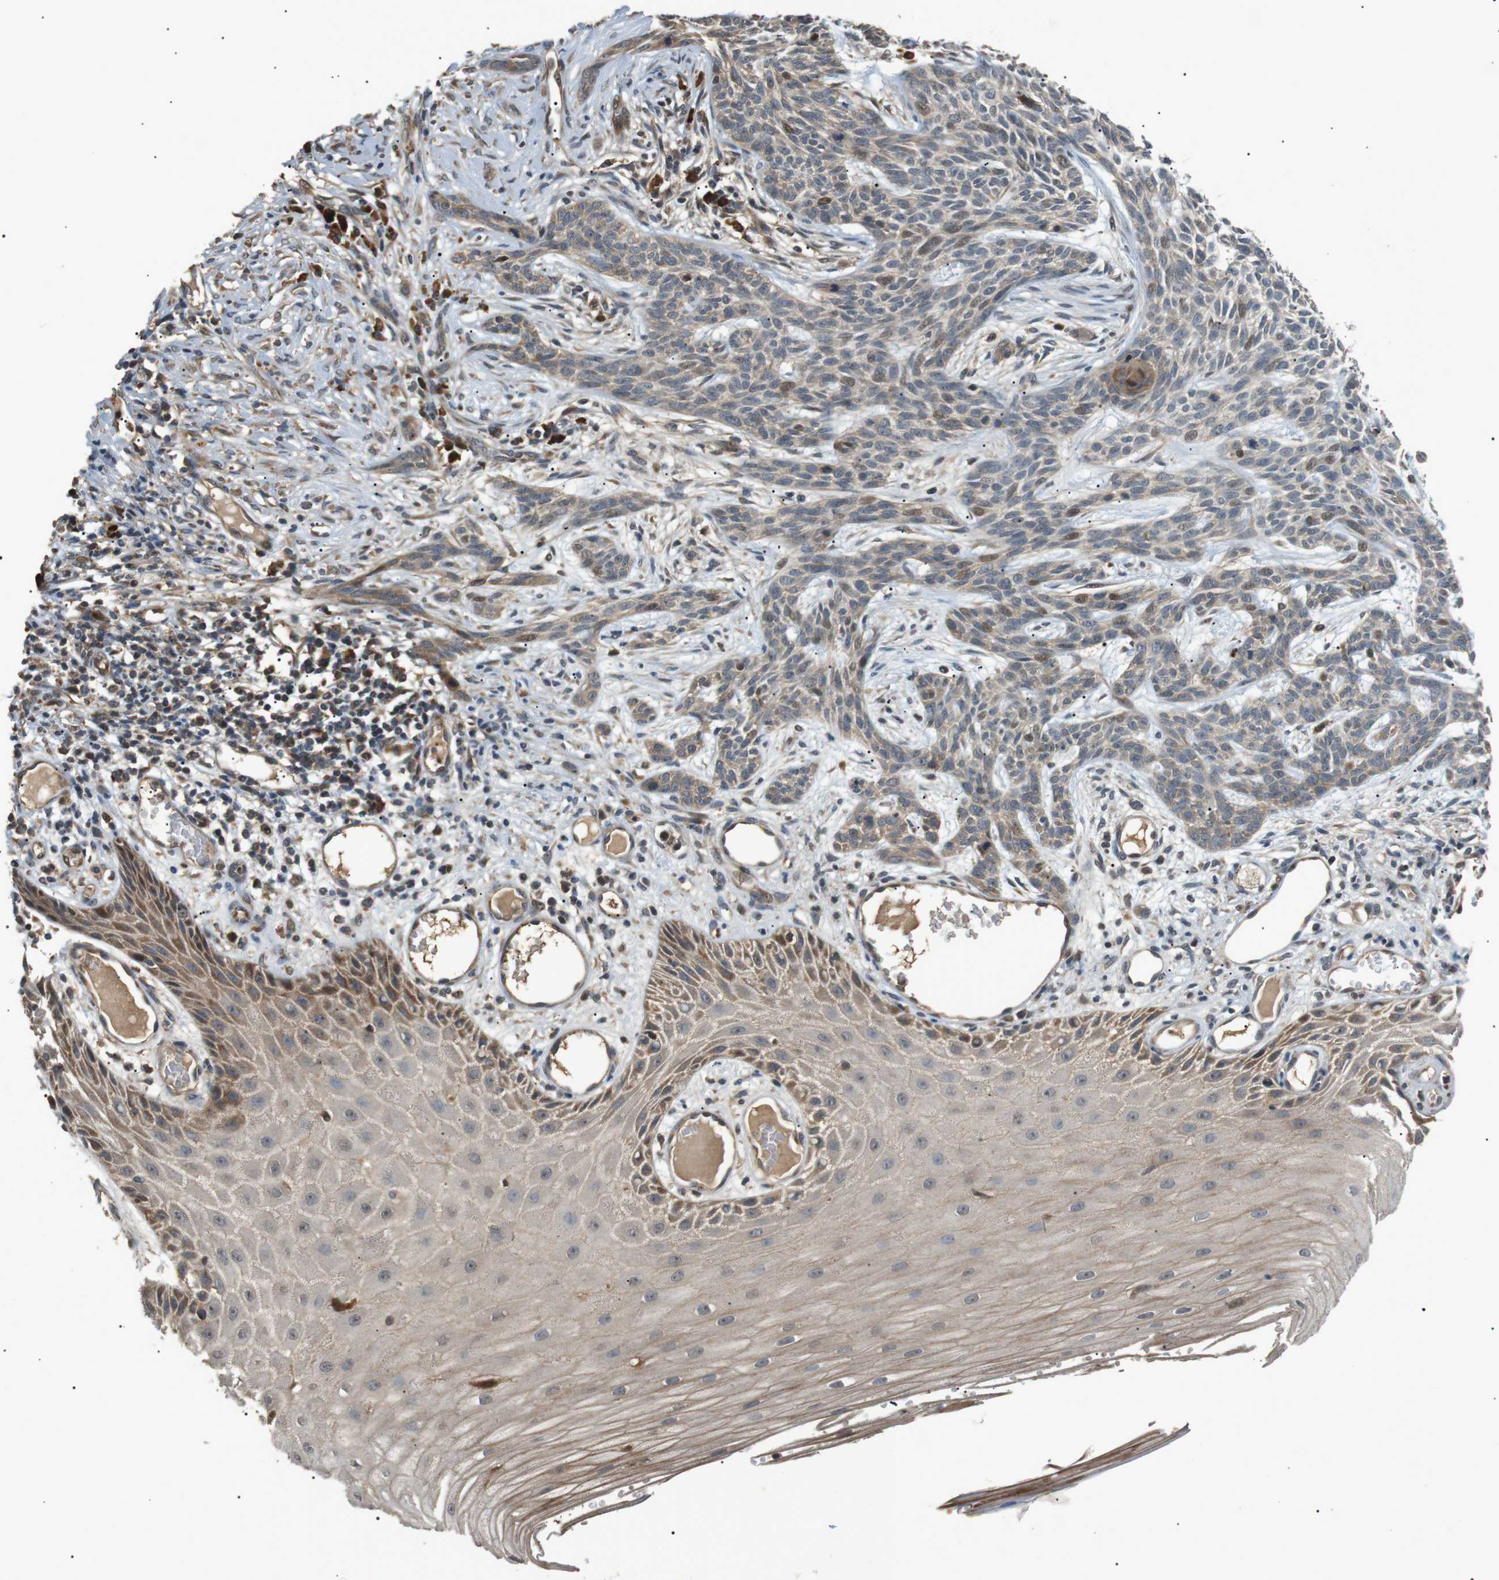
{"staining": {"intensity": "negative", "quantity": "none", "location": "none"}, "tissue": "skin cancer", "cell_type": "Tumor cells", "image_type": "cancer", "snomed": [{"axis": "morphology", "description": "Basal cell carcinoma"}, {"axis": "topography", "description": "Skin"}], "caption": "Tumor cells are negative for brown protein staining in skin cancer (basal cell carcinoma). (Stains: DAB IHC with hematoxylin counter stain, Microscopy: brightfield microscopy at high magnification).", "gene": "HSPA13", "patient": {"sex": "female", "age": 59}}